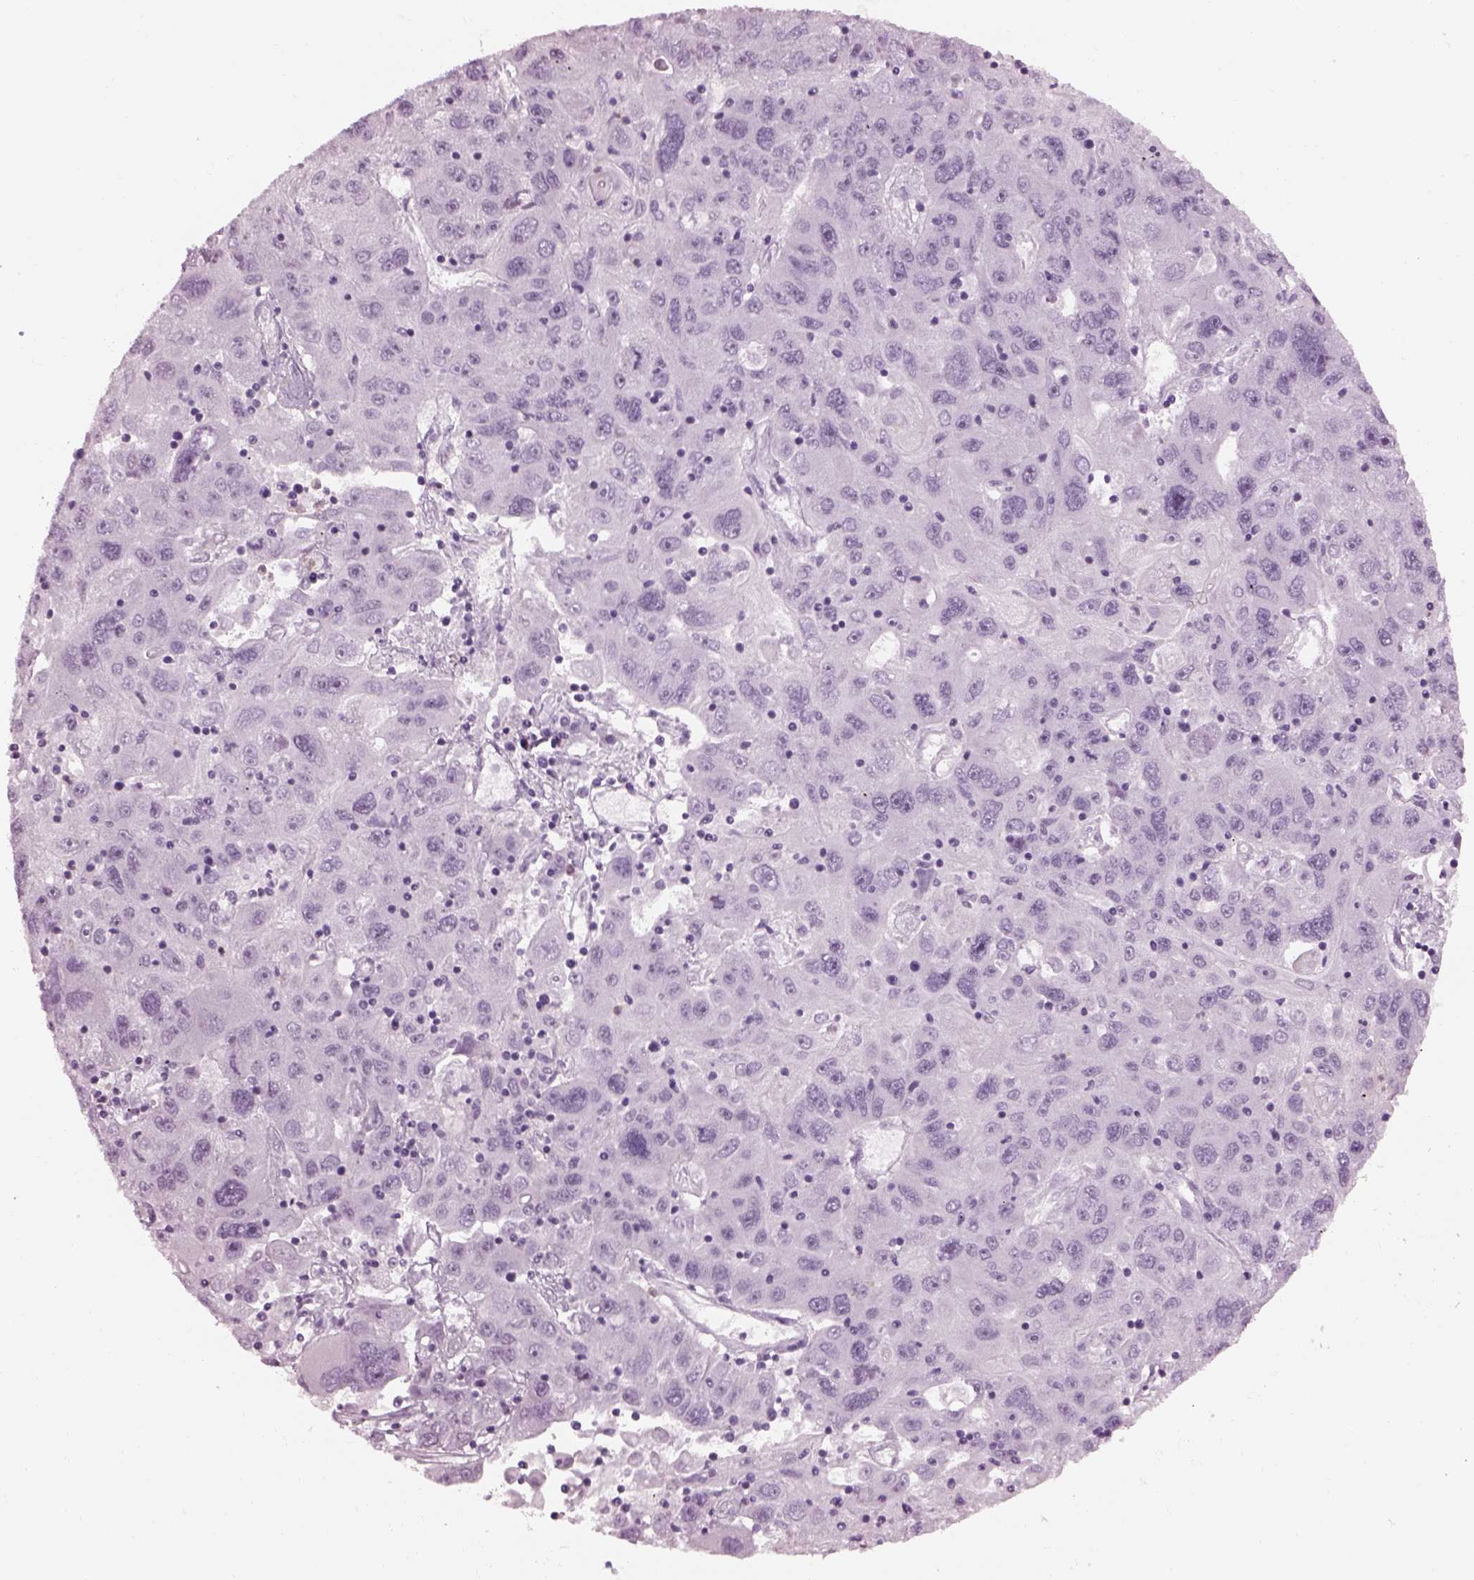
{"staining": {"intensity": "negative", "quantity": "none", "location": "none"}, "tissue": "stomach cancer", "cell_type": "Tumor cells", "image_type": "cancer", "snomed": [{"axis": "morphology", "description": "Adenocarcinoma, NOS"}, {"axis": "topography", "description": "Stomach"}], "caption": "Tumor cells are negative for brown protein staining in stomach cancer (adenocarcinoma).", "gene": "ADGRG2", "patient": {"sex": "male", "age": 56}}